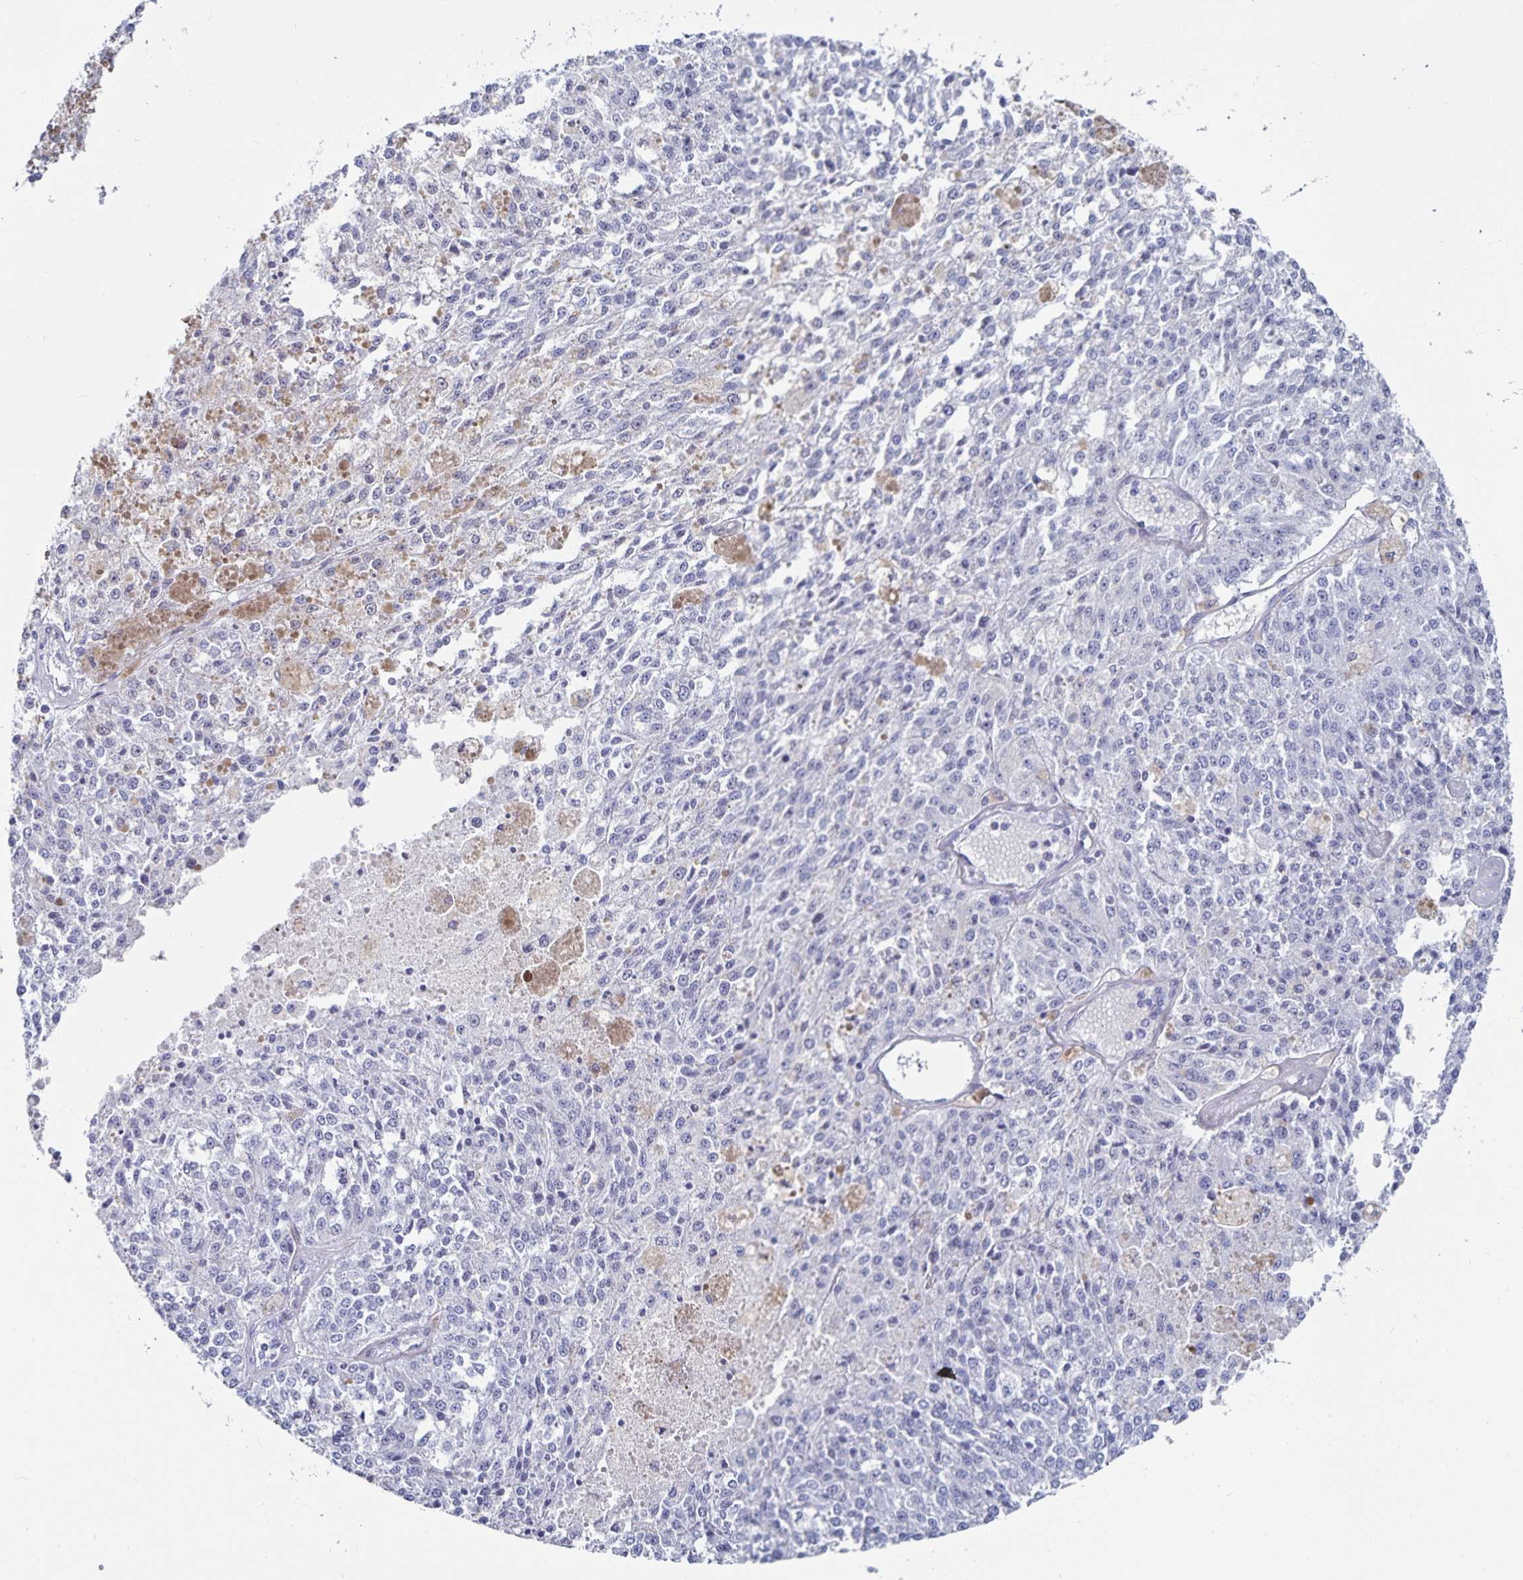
{"staining": {"intensity": "negative", "quantity": "none", "location": "none"}, "tissue": "melanoma", "cell_type": "Tumor cells", "image_type": "cancer", "snomed": [{"axis": "morphology", "description": "Malignant melanoma, Metastatic site"}, {"axis": "topography", "description": "Lymph node"}], "caption": "This is an IHC photomicrograph of malignant melanoma (metastatic site). There is no staining in tumor cells.", "gene": "C19orf73", "patient": {"sex": "female", "age": 64}}